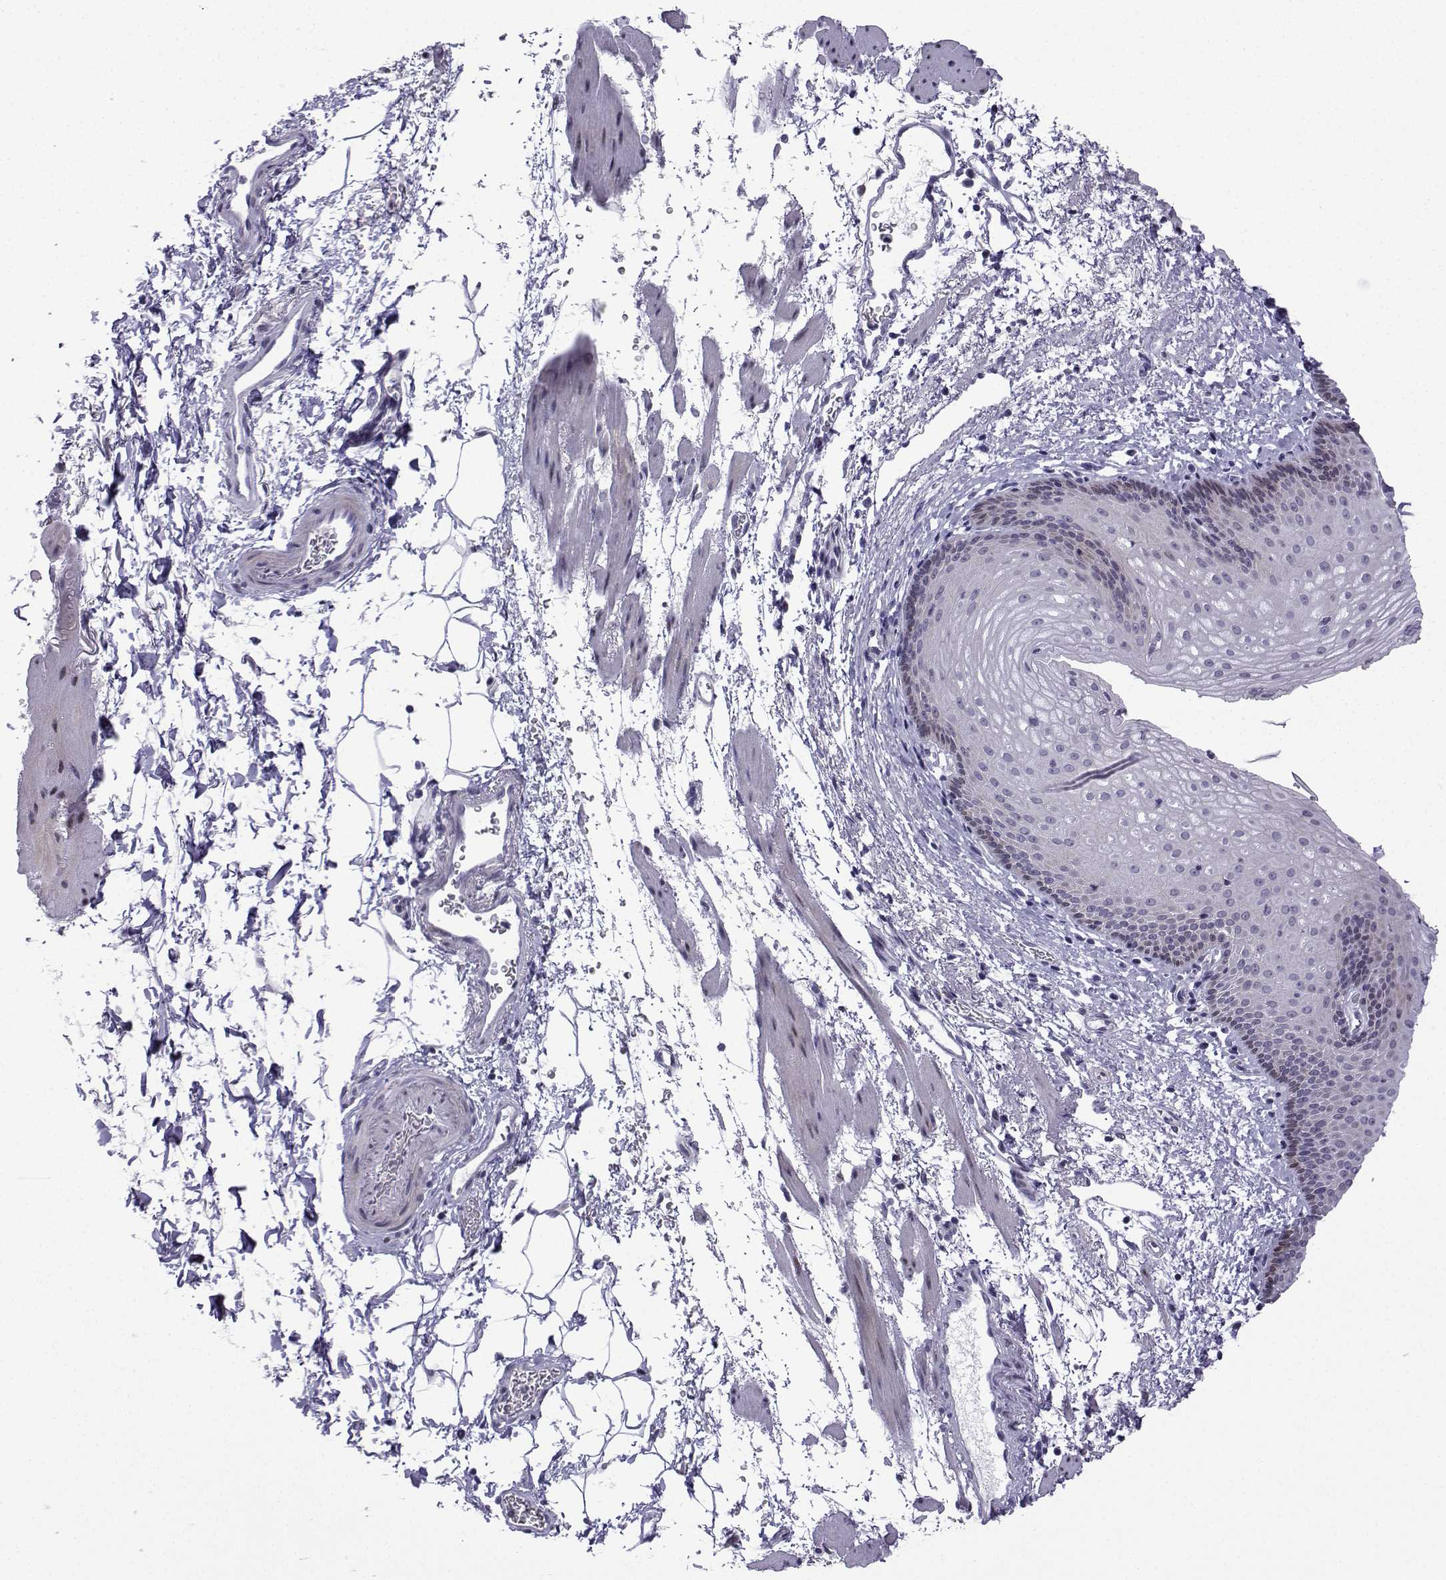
{"staining": {"intensity": "negative", "quantity": "none", "location": "none"}, "tissue": "esophagus", "cell_type": "Squamous epithelial cells", "image_type": "normal", "snomed": [{"axis": "morphology", "description": "Normal tissue, NOS"}, {"axis": "topography", "description": "Esophagus"}], "caption": "IHC photomicrograph of normal esophagus: esophagus stained with DAB (3,3'-diaminobenzidine) shows no significant protein positivity in squamous epithelial cells. The staining is performed using DAB brown chromogen with nuclei counter-stained in using hematoxylin.", "gene": "CFAP70", "patient": {"sex": "female", "age": 64}}